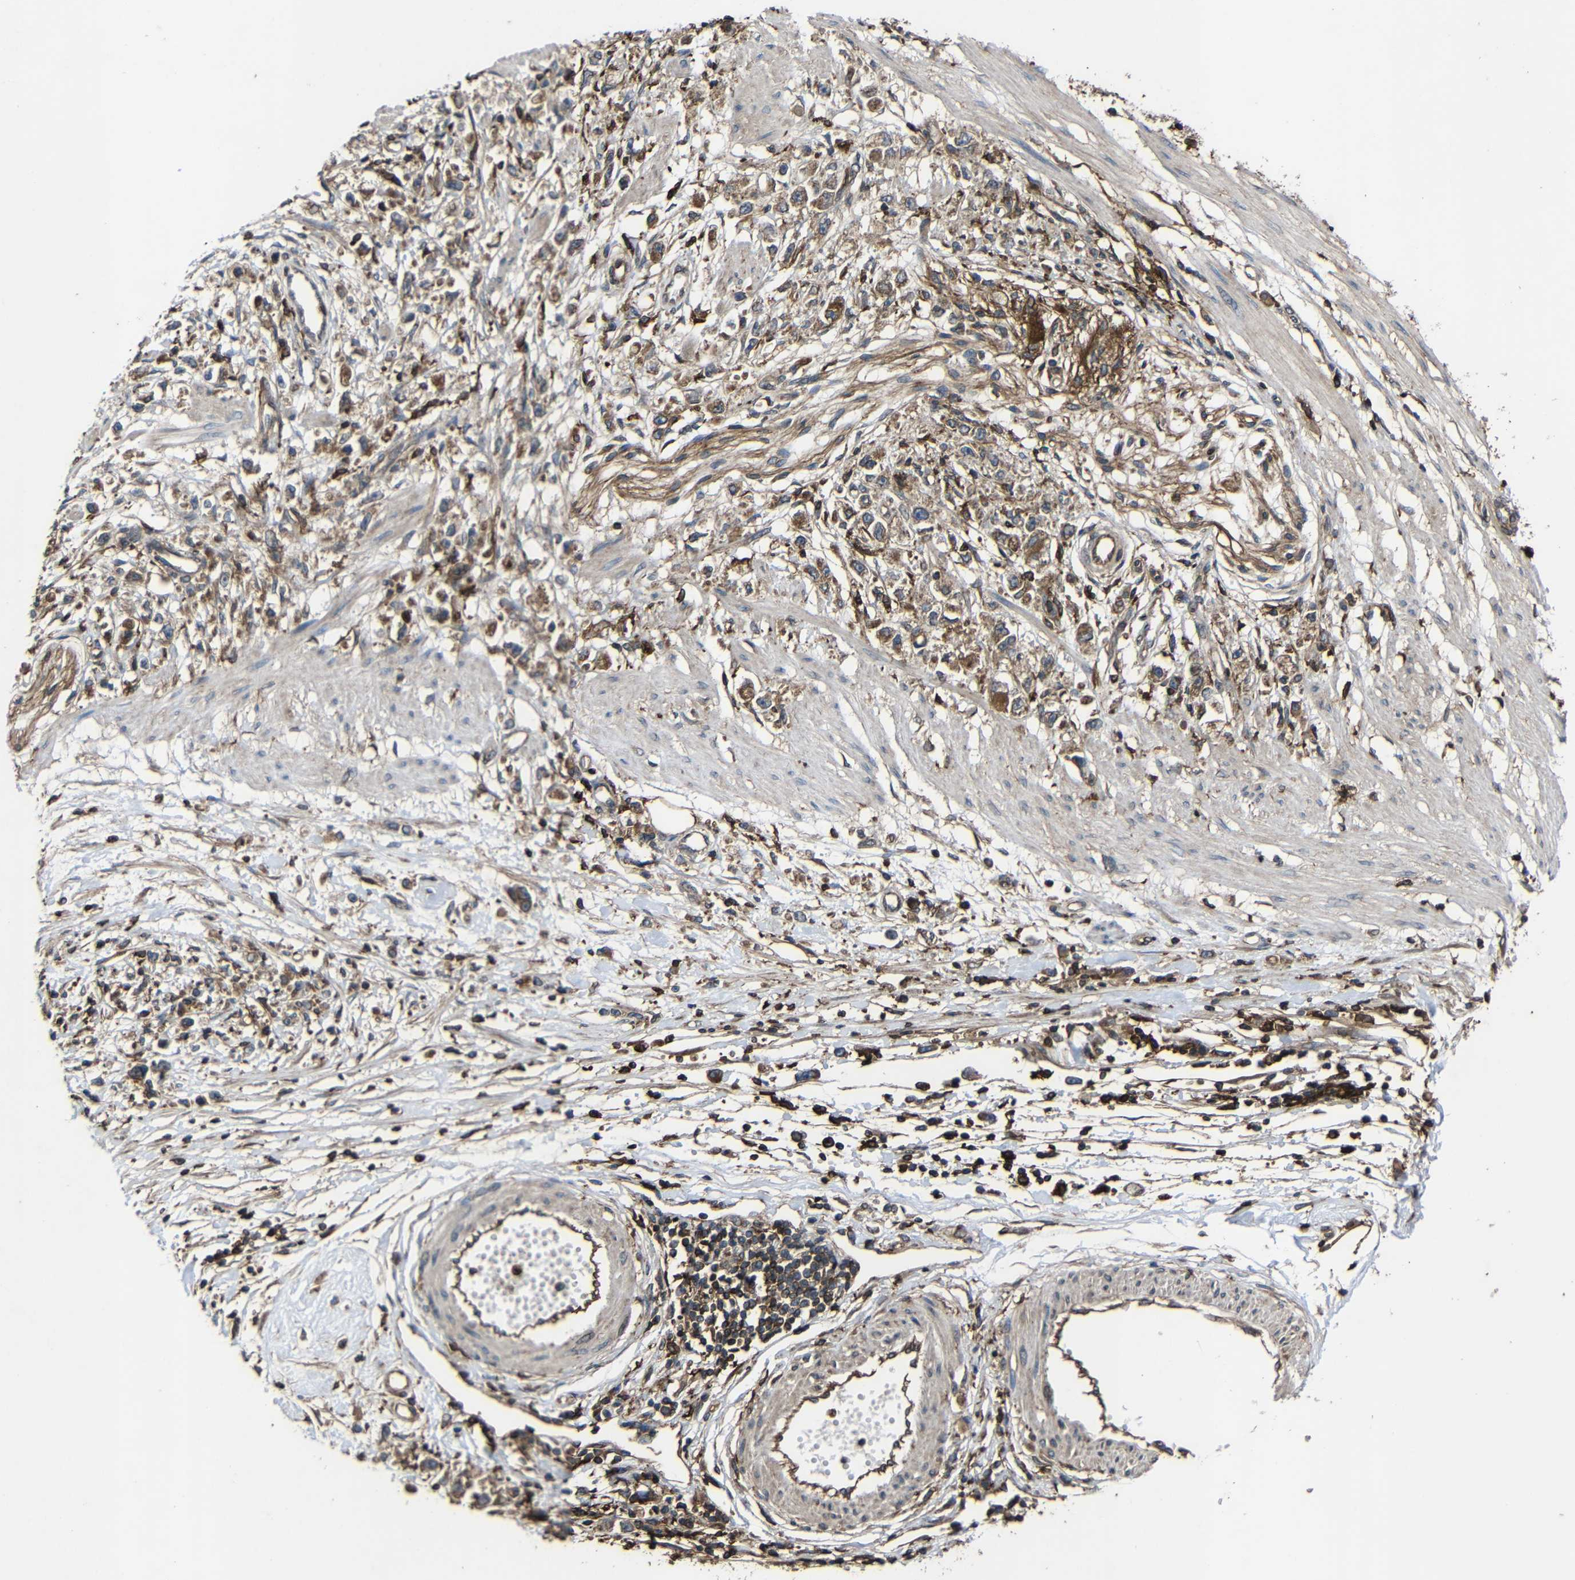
{"staining": {"intensity": "moderate", "quantity": ">75%", "location": "cytoplasmic/membranous"}, "tissue": "stomach cancer", "cell_type": "Tumor cells", "image_type": "cancer", "snomed": [{"axis": "morphology", "description": "Adenocarcinoma, NOS"}, {"axis": "topography", "description": "Stomach"}], "caption": "This histopathology image displays immunohistochemistry (IHC) staining of stomach cancer (adenocarcinoma), with medium moderate cytoplasmic/membranous positivity in approximately >75% of tumor cells.", "gene": "TREM2", "patient": {"sex": "female", "age": 59}}